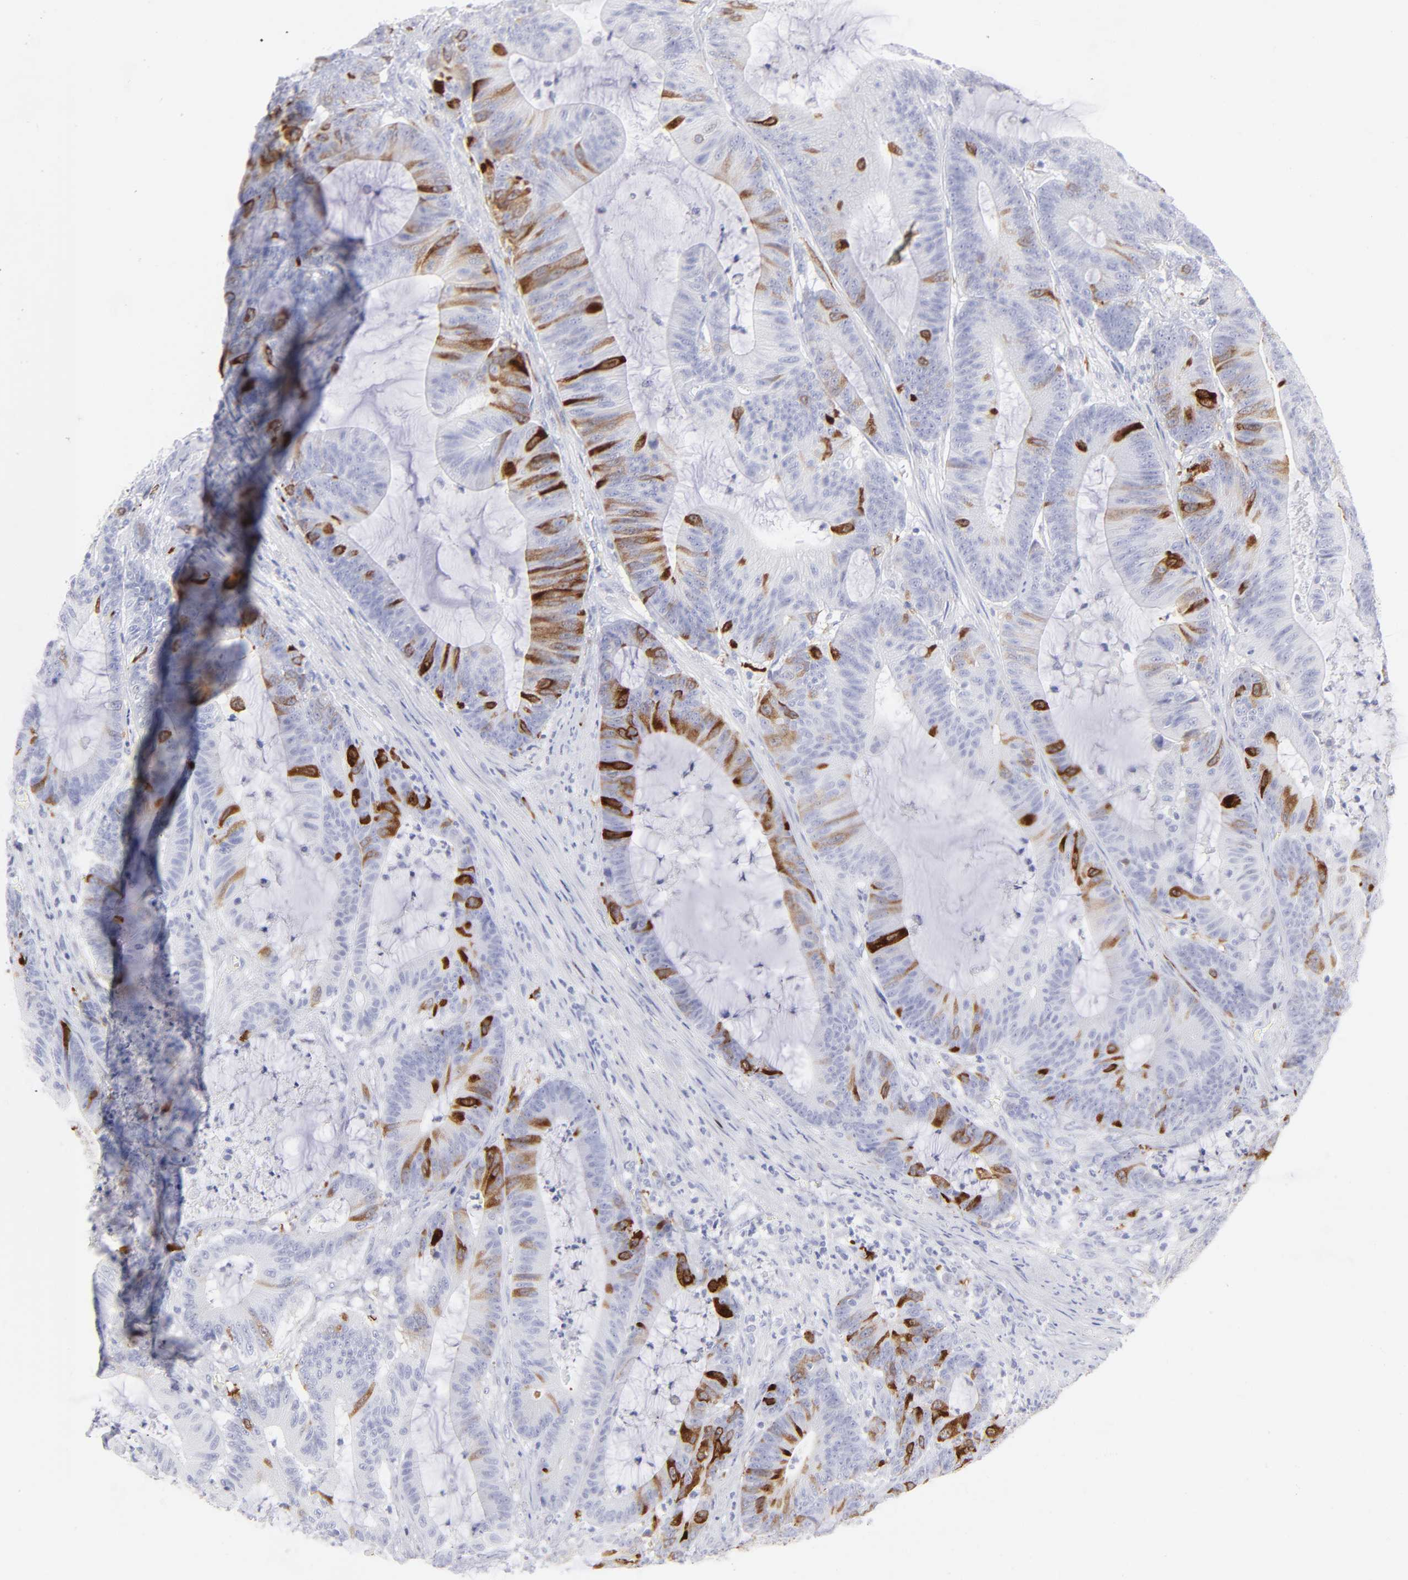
{"staining": {"intensity": "strong", "quantity": "25%-75%", "location": "cytoplasmic/membranous"}, "tissue": "colorectal cancer", "cell_type": "Tumor cells", "image_type": "cancer", "snomed": [{"axis": "morphology", "description": "Adenocarcinoma, NOS"}, {"axis": "topography", "description": "Colon"}], "caption": "This is an image of IHC staining of adenocarcinoma (colorectal), which shows strong expression in the cytoplasmic/membranous of tumor cells.", "gene": "CCNB1", "patient": {"sex": "female", "age": 84}}